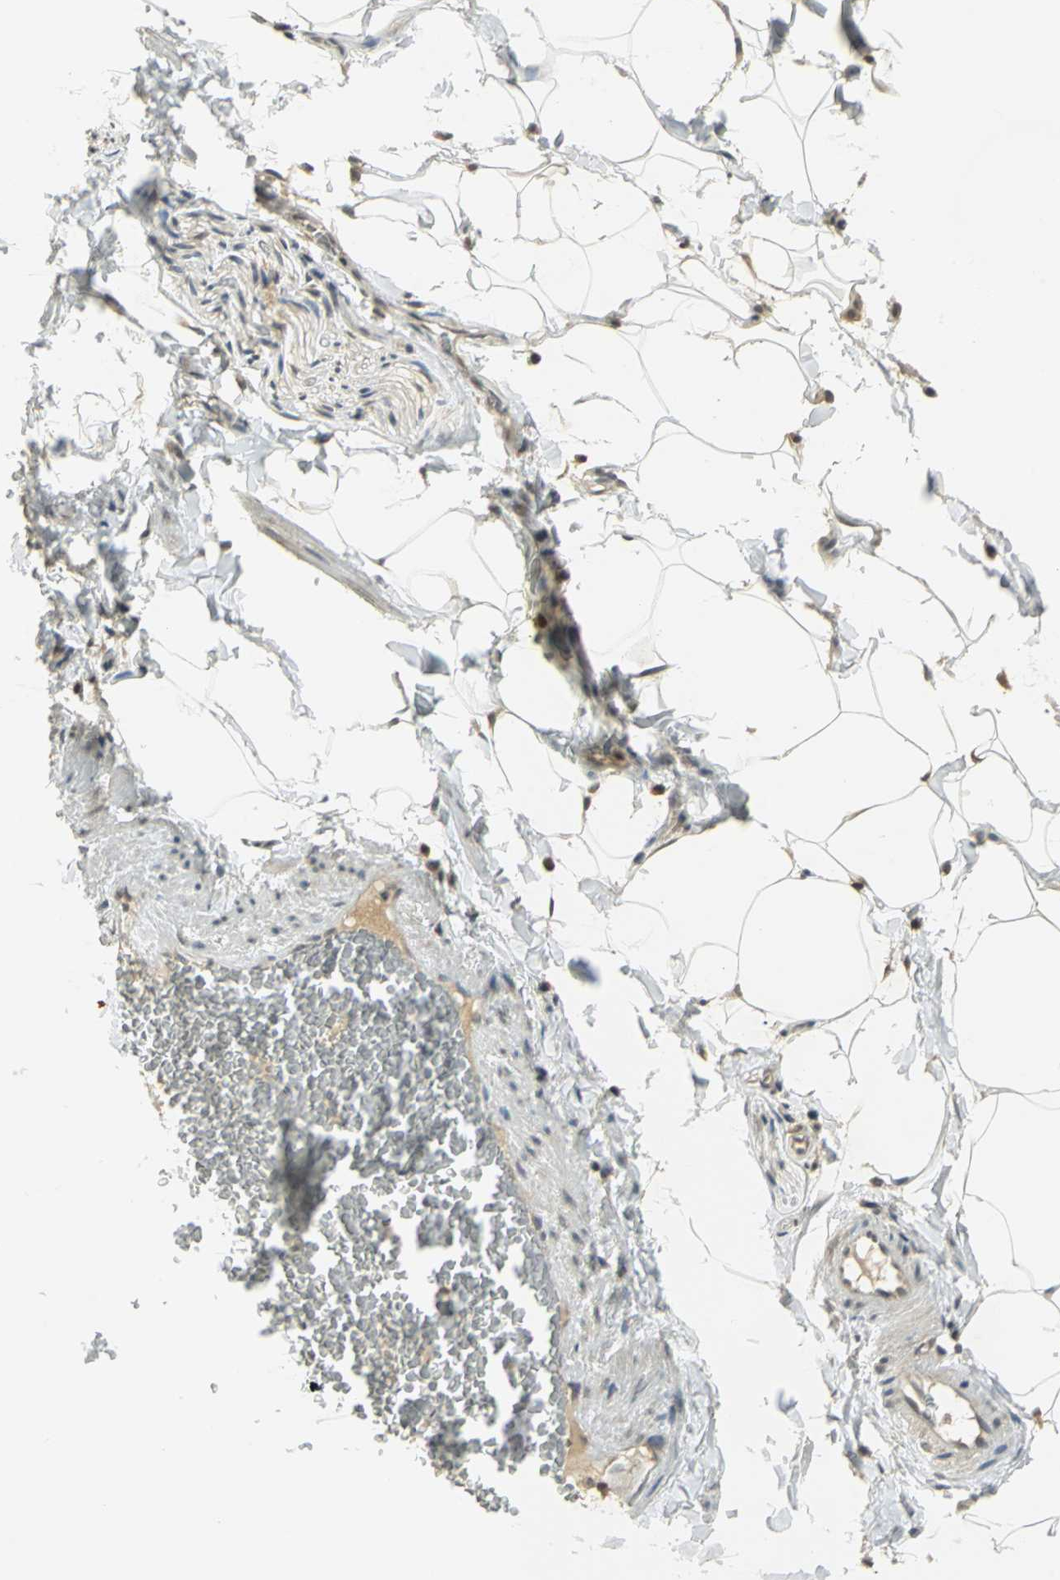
{"staining": {"intensity": "weak", "quantity": ">75%", "location": "cytoplasmic/membranous"}, "tissue": "adipose tissue", "cell_type": "Adipocytes", "image_type": "normal", "snomed": [{"axis": "morphology", "description": "Normal tissue, NOS"}, {"axis": "topography", "description": "Vascular tissue"}], "caption": "Immunohistochemical staining of normal adipose tissue demonstrates low levels of weak cytoplasmic/membranous staining in approximately >75% of adipocytes.", "gene": "CDC34", "patient": {"sex": "male", "age": 41}}